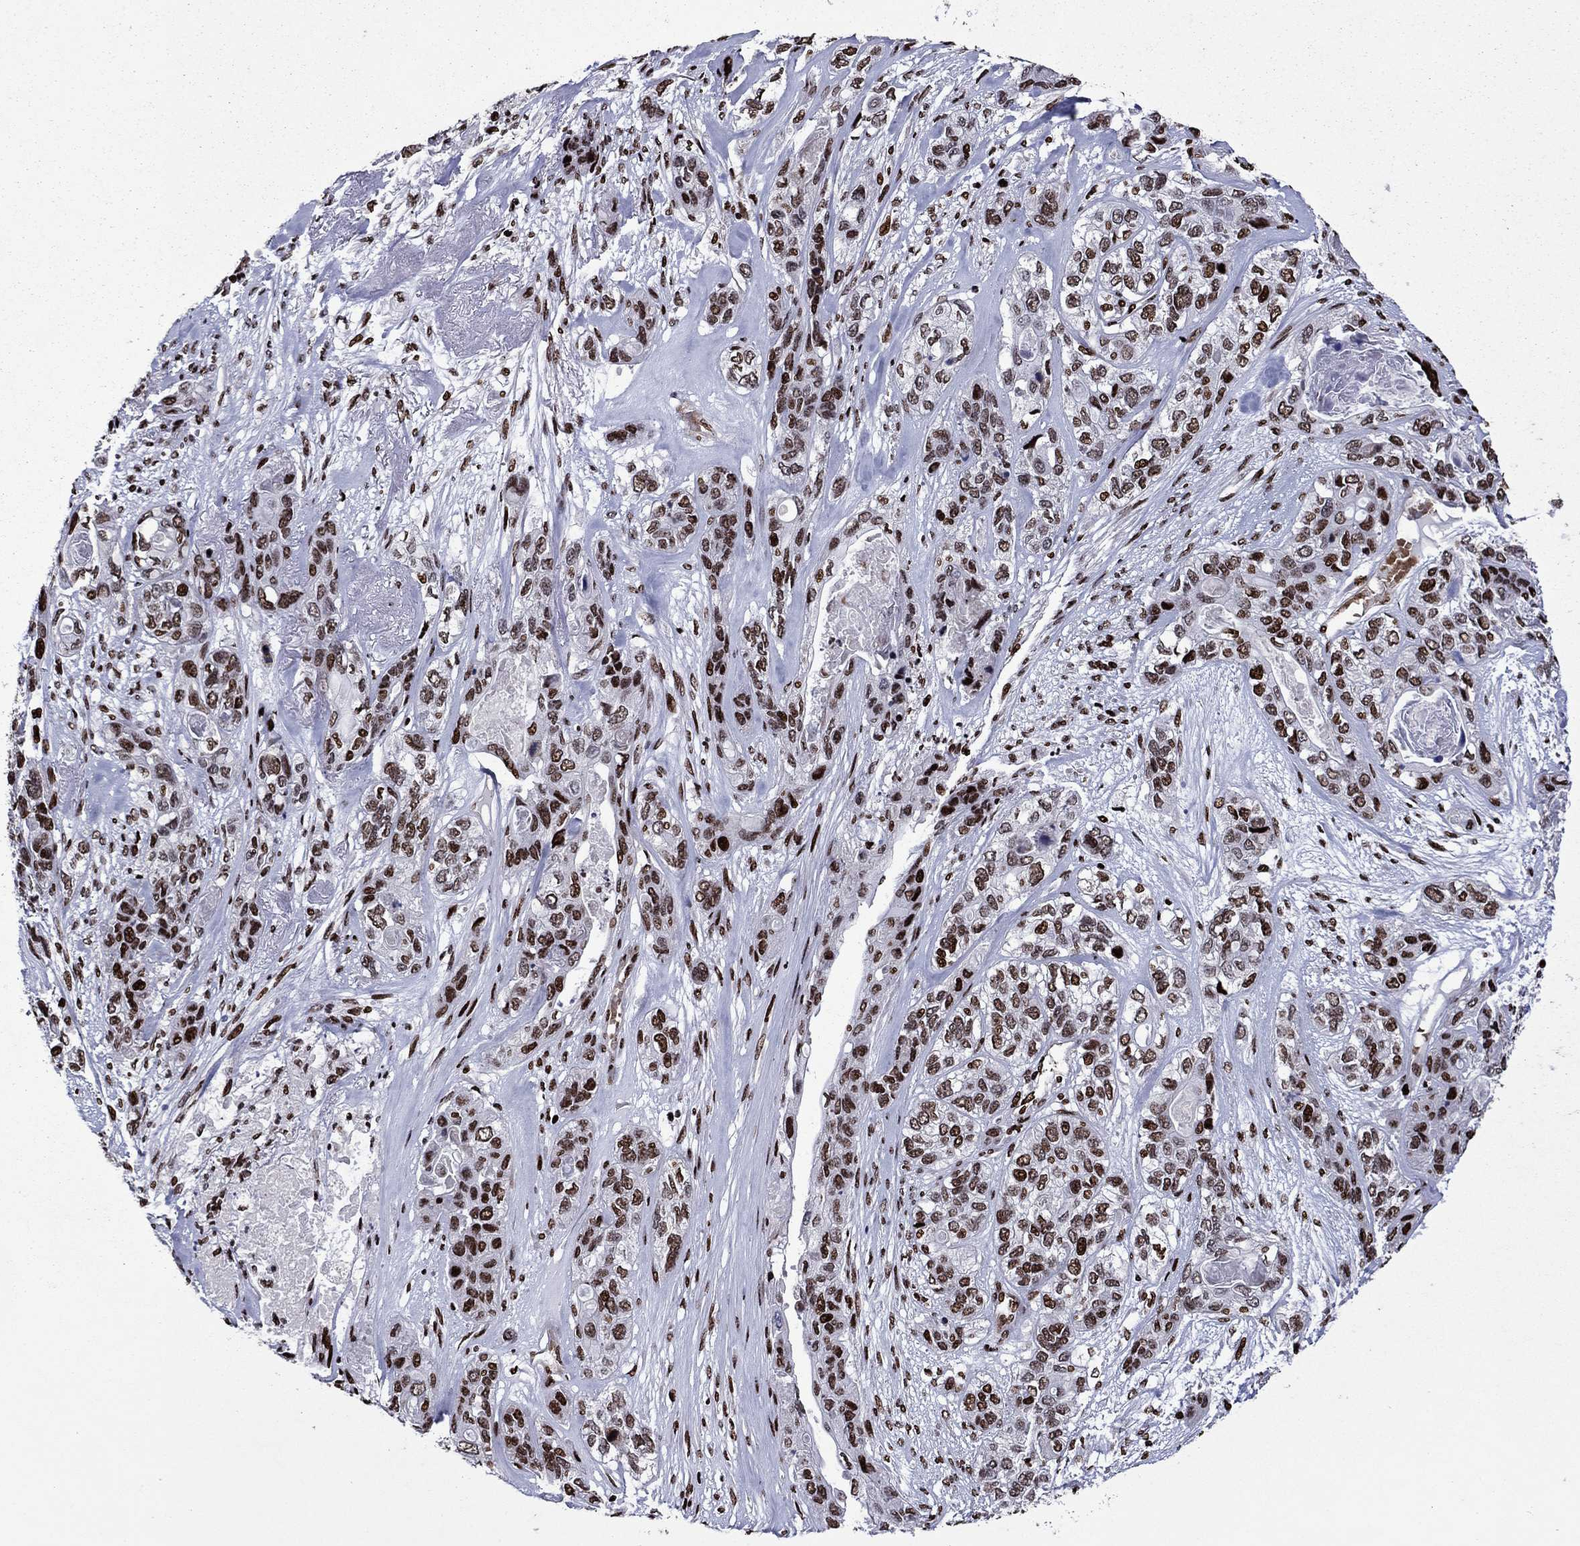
{"staining": {"intensity": "strong", "quantity": ">75%", "location": "nuclear"}, "tissue": "lung cancer", "cell_type": "Tumor cells", "image_type": "cancer", "snomed": [{"axis": "morphology", "description": "Squamous cell carcinoma, NOS"}, {"axis": "topography", "description": "Lung"}], "caption": "Protein analysis of lung cancer tissue shows strong nuclear staining in about >75% of tumor cells.", "gene": "LIMK1", "patient": {"sex": "female", "age": 70}}